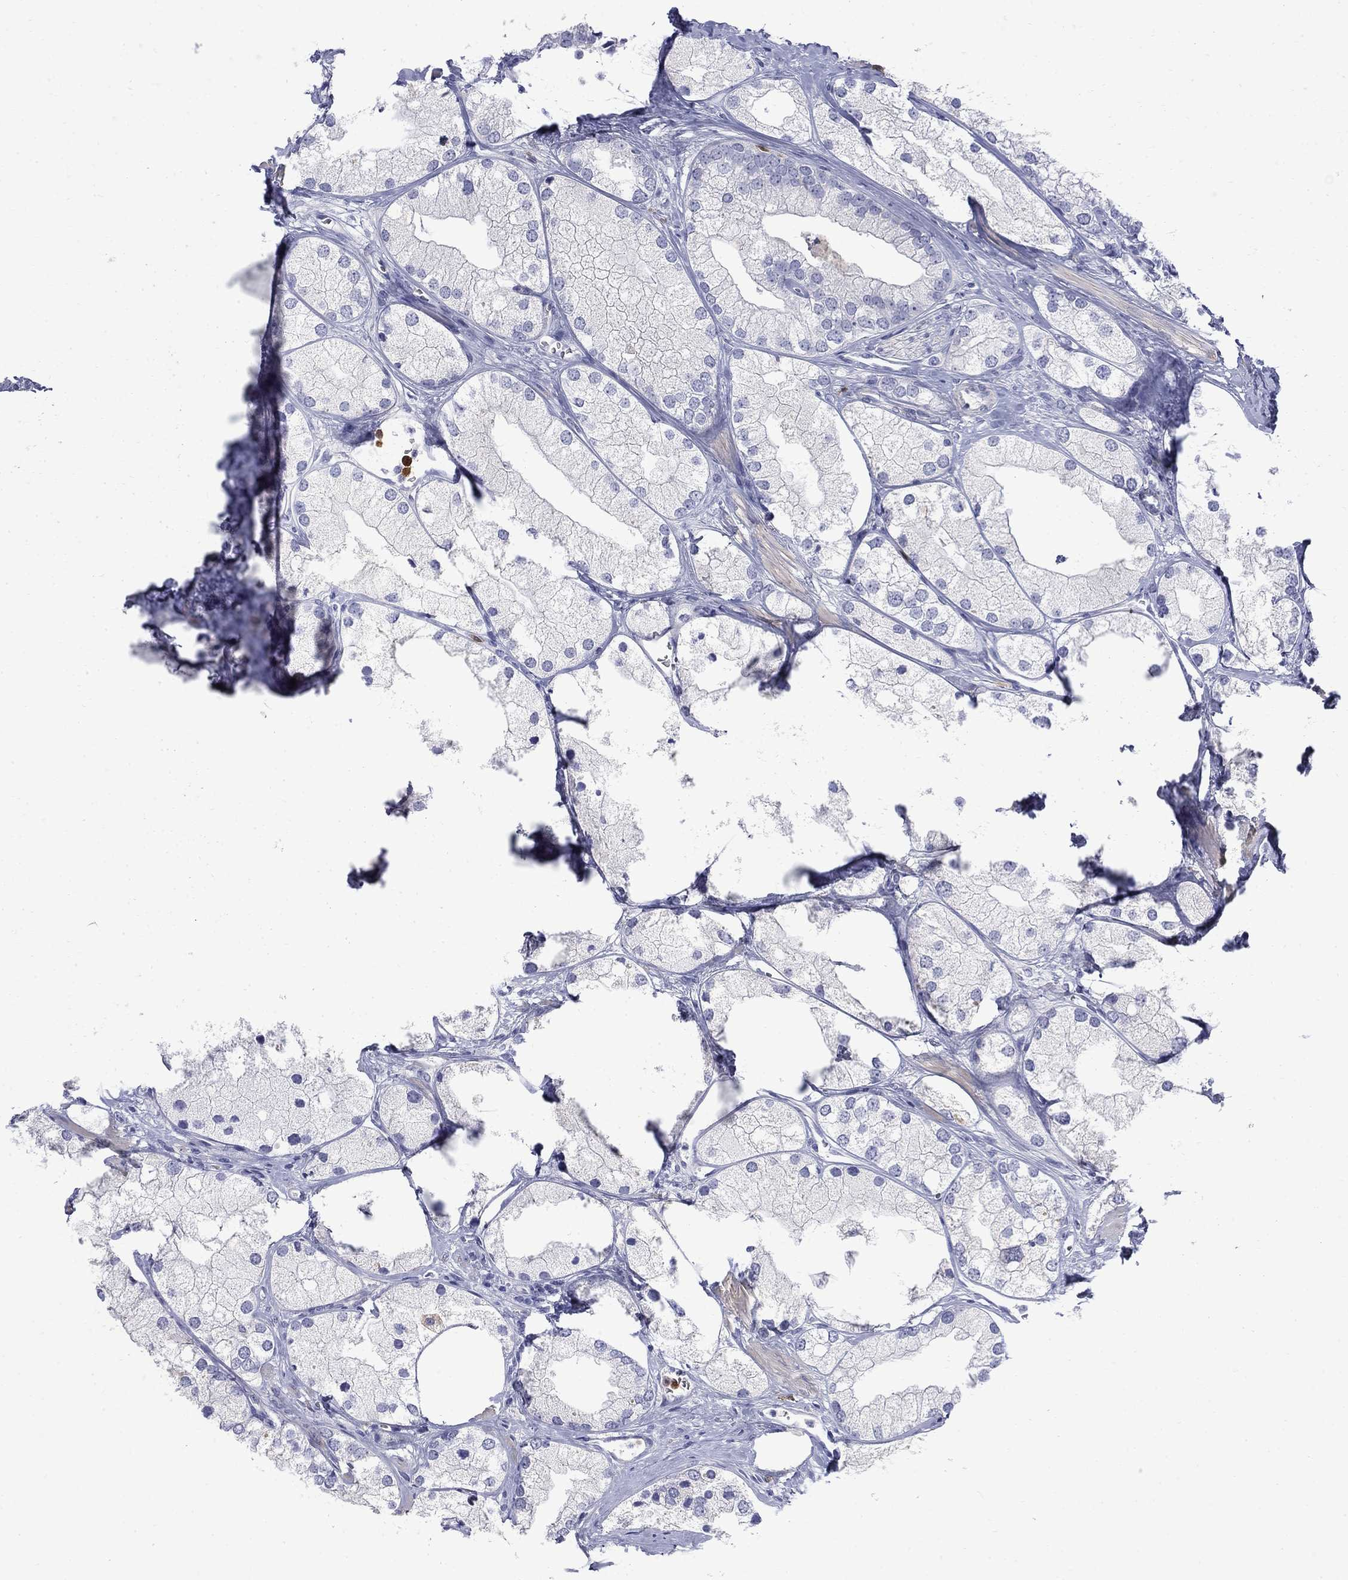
{"staining": {"intensity": "negative", "quantity": "none", "location": "none"}, "tissue": "prostate cancer", "cell_type": "Tumor cells", "image_type": "cancer", "snomed": [{"axis": "morphology", "description": "Adenocarcinoma, NOS"}, {"axis": "topography", "description": "Prostate and seminal vesicle, NOS"}, {"axis": "topography", "description": "Prostate"}], "caption": "The histopathology image exhibits no significant expression in tumor cells of prostate cancer. Brightfield microscopy of IHC stained with DAB (brown) and hematoxylin (blue), captured at high magnification.", "gene": "SERPINB2", "patient": {"sex": "male", "age": 79}}